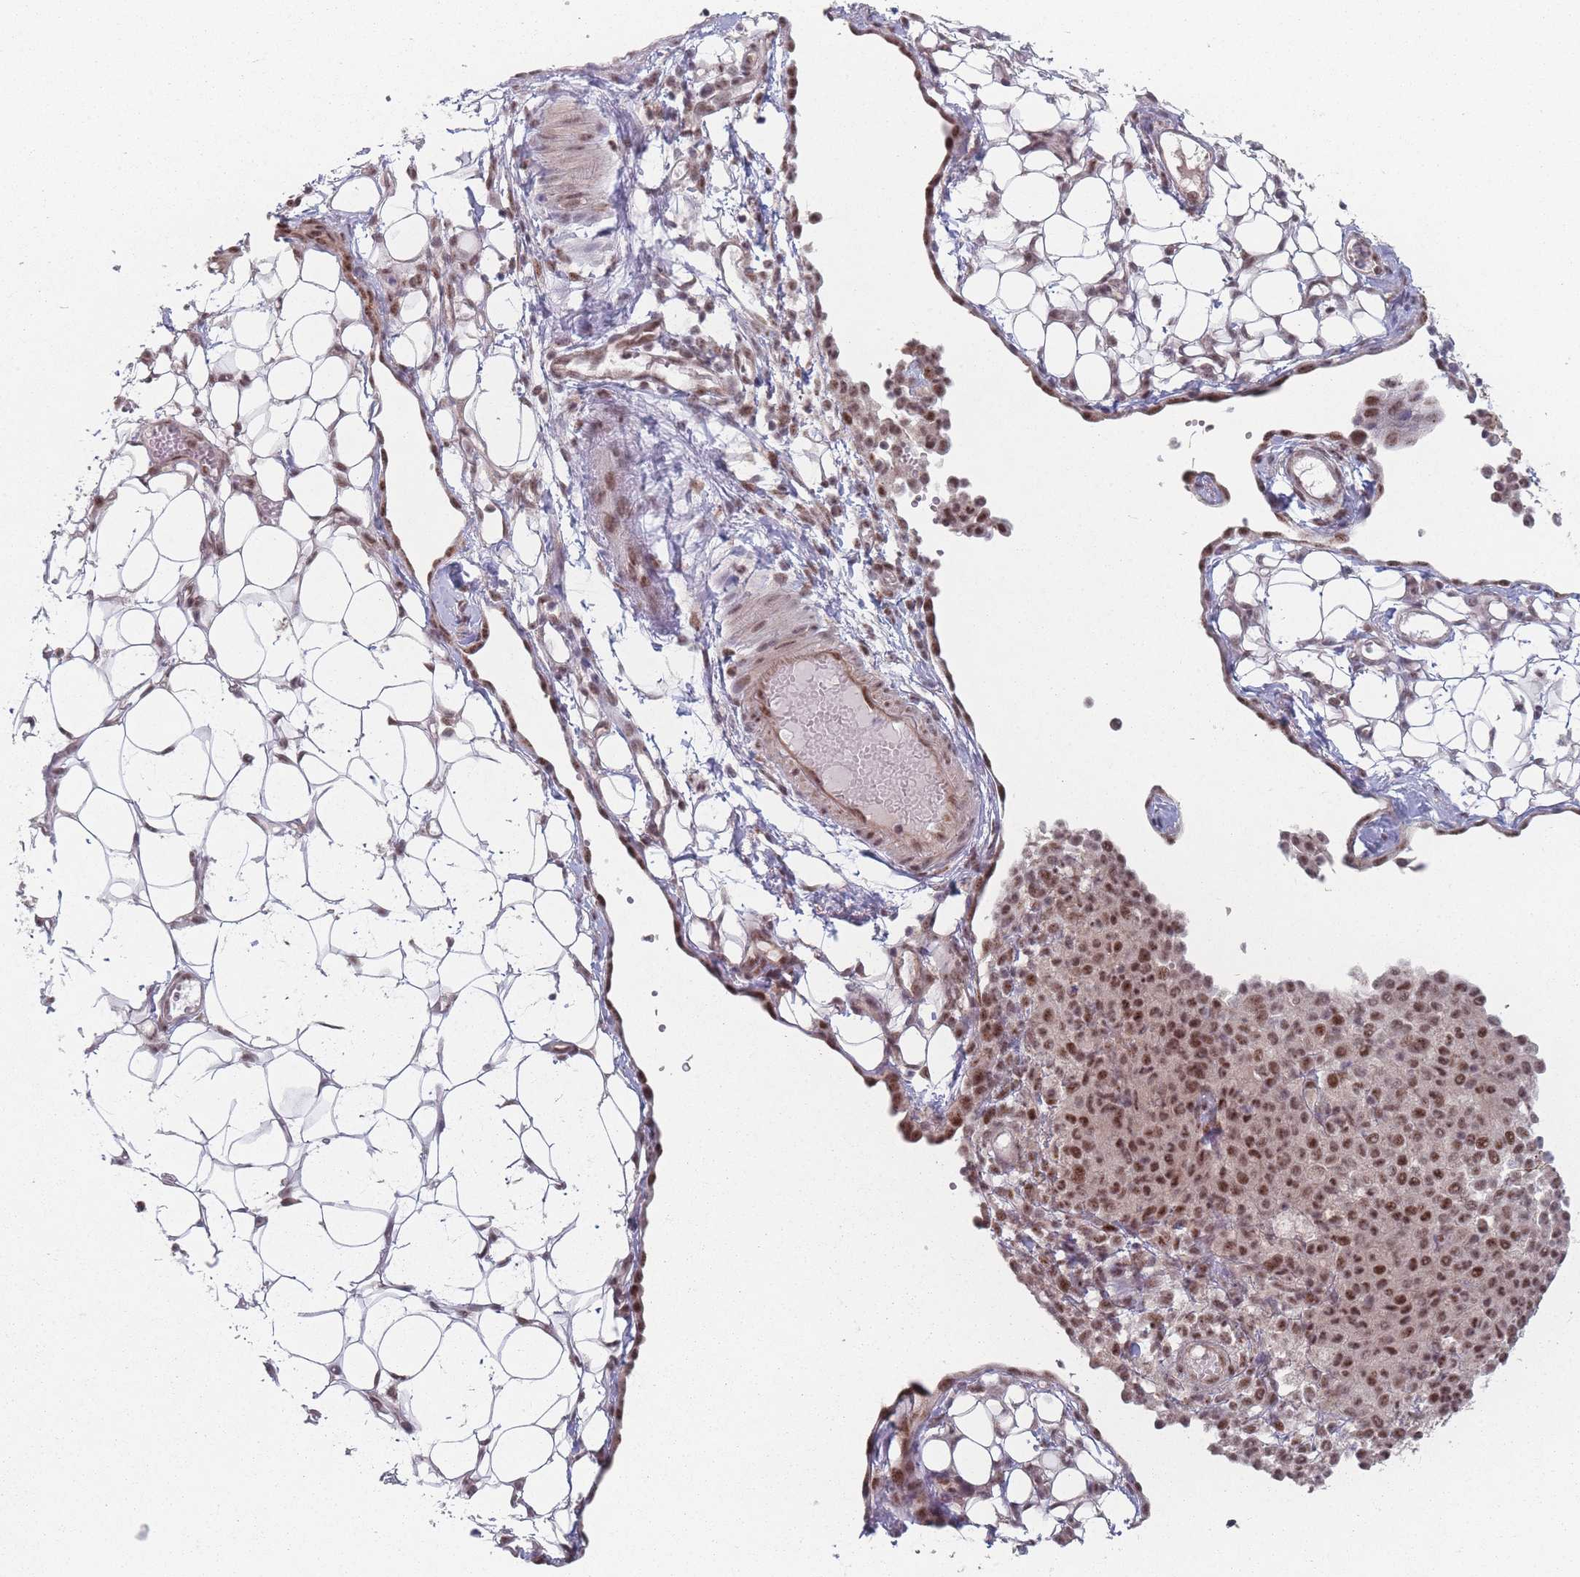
{"staining": {"intensity": "strong", "quantity": ">75%", "location": "nuclear"}, "tissue": "ovarian cancer", "cell_type": "Tumor cells", "image_type": "cancer", "snomed": [{"axis": "morphology", "description": "Carcinoma, endometroid"}, {"axis": "topography", "description": "Ovary"}], "caption": "Approximately >75% of tumor cells in ovarian cancer (endometroid carcinoma) exhibit strong nuclear protein expression as visualized by brown immunohistochemical staining.", "gene": "ZC3H14", "patient": {"sex": "female", "age": 42}}